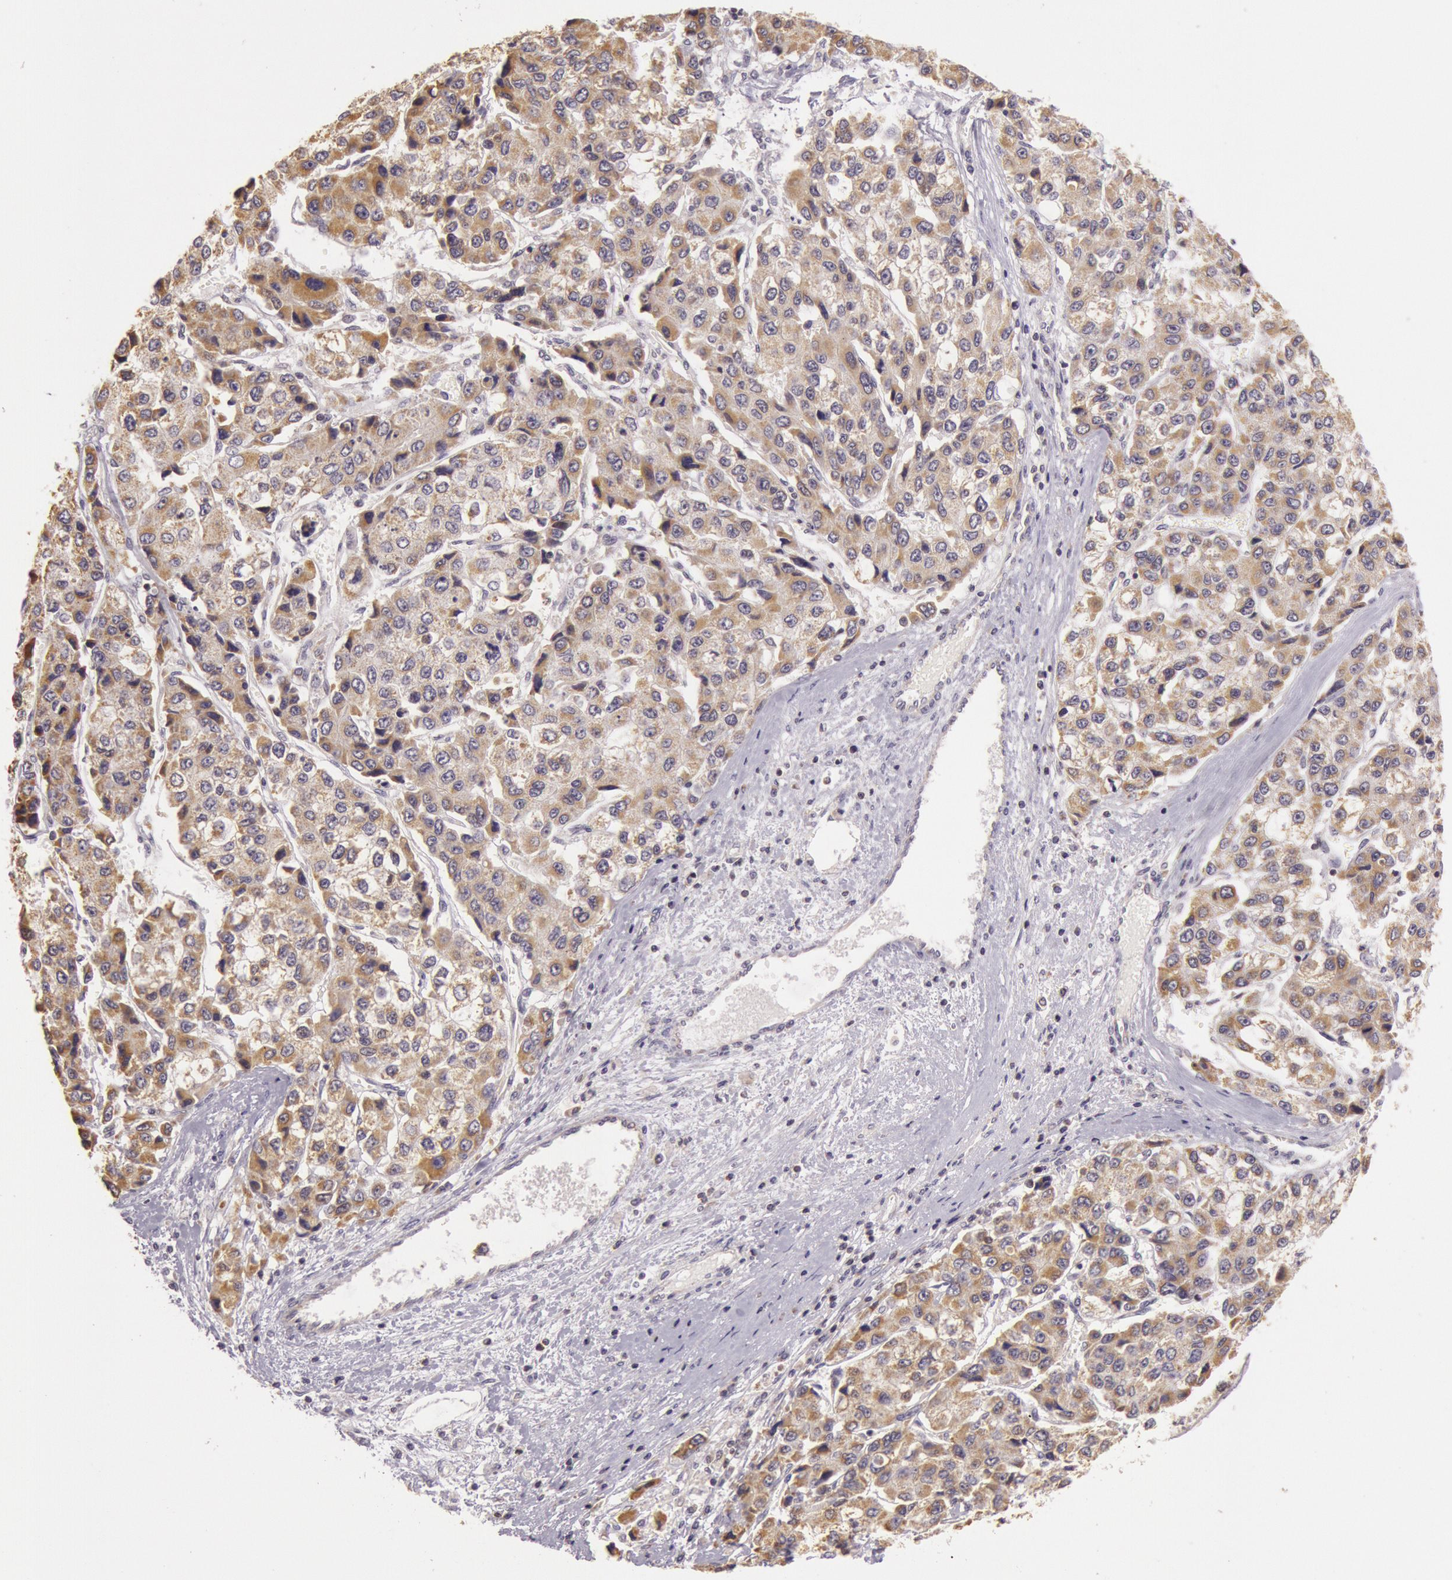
{"staining": {"intensity": "strong", "quantity": ">75%", "location": "cytoplasmic/membranous"}, "tissue": "liver cancer", "cell_type": "Tumor cells", "image_type": "cancer", "snomed": [{"axis": "morphology", "description": "Carcinoma, Hepatocellular, NOS"}, {"axis": "topography", "description": "Liver"}], "caption": "IHC micrograph of liver hepatocellular carcinoma stained for a protein (brown), which exhibits high levels of strong cytoplasmic/membranous staining in approximately >75% of tumor cells.", "gene": "CDK16", "patient": {"sex": "female", "age": 66}}